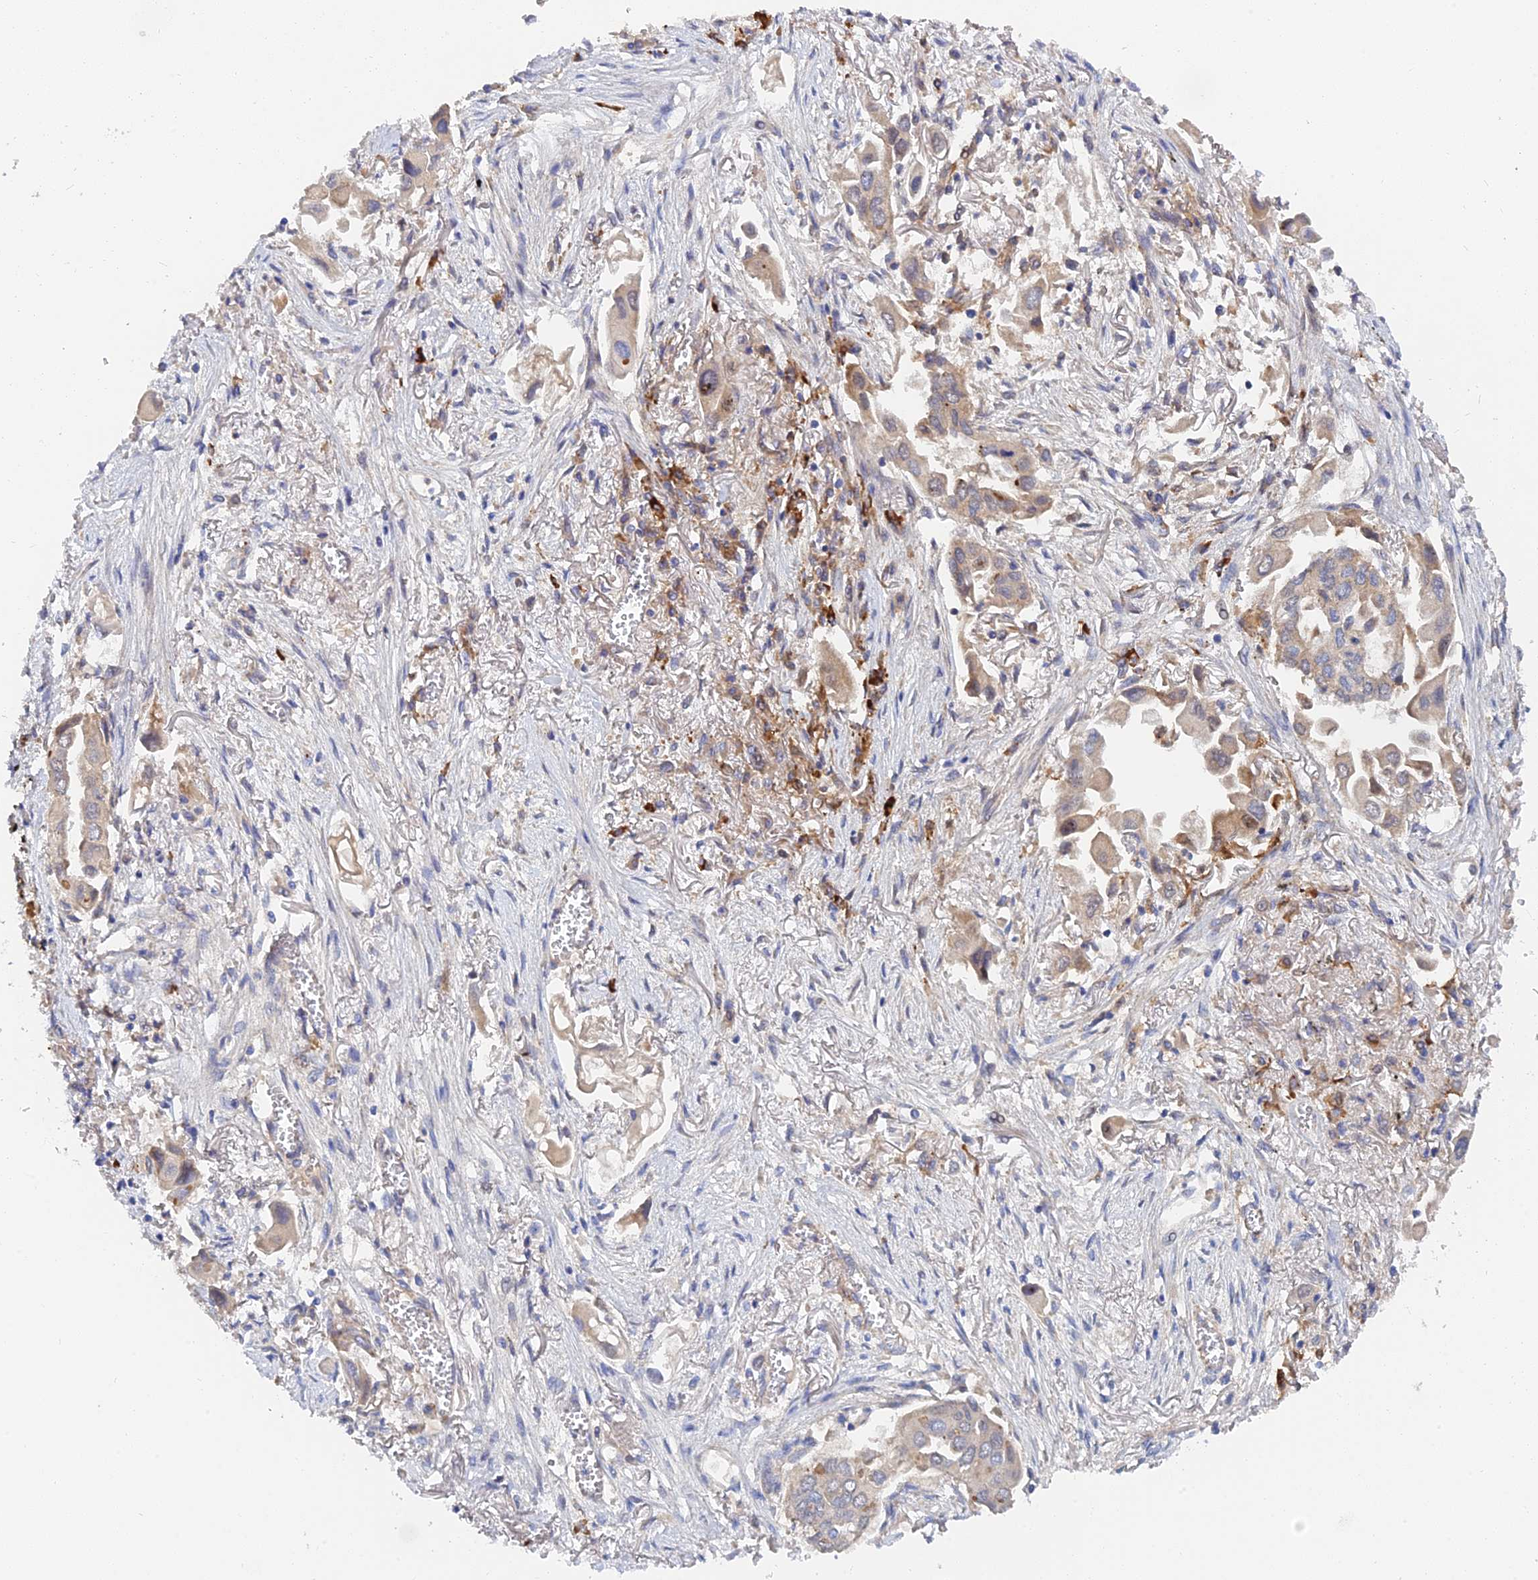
{"staining": {"intensity": "weak", "quantity": "<25%", "location": "cytoplasmic/membranous"}, "tissue": "lung cancer", "cell_type": "Tumor cells", "image_type": "cancer", "snomed": [{"axis": "morphology", "description": "Adenocarcinoma, NOS"}, {"axis": "topography", "description": "Lung"}], "caption": "Tumor cells show no significant positivity in lung cancer (adenocarcinoma).", "gene": "SPATA5L1", "patient": {"sex": "female", "age": 76}}